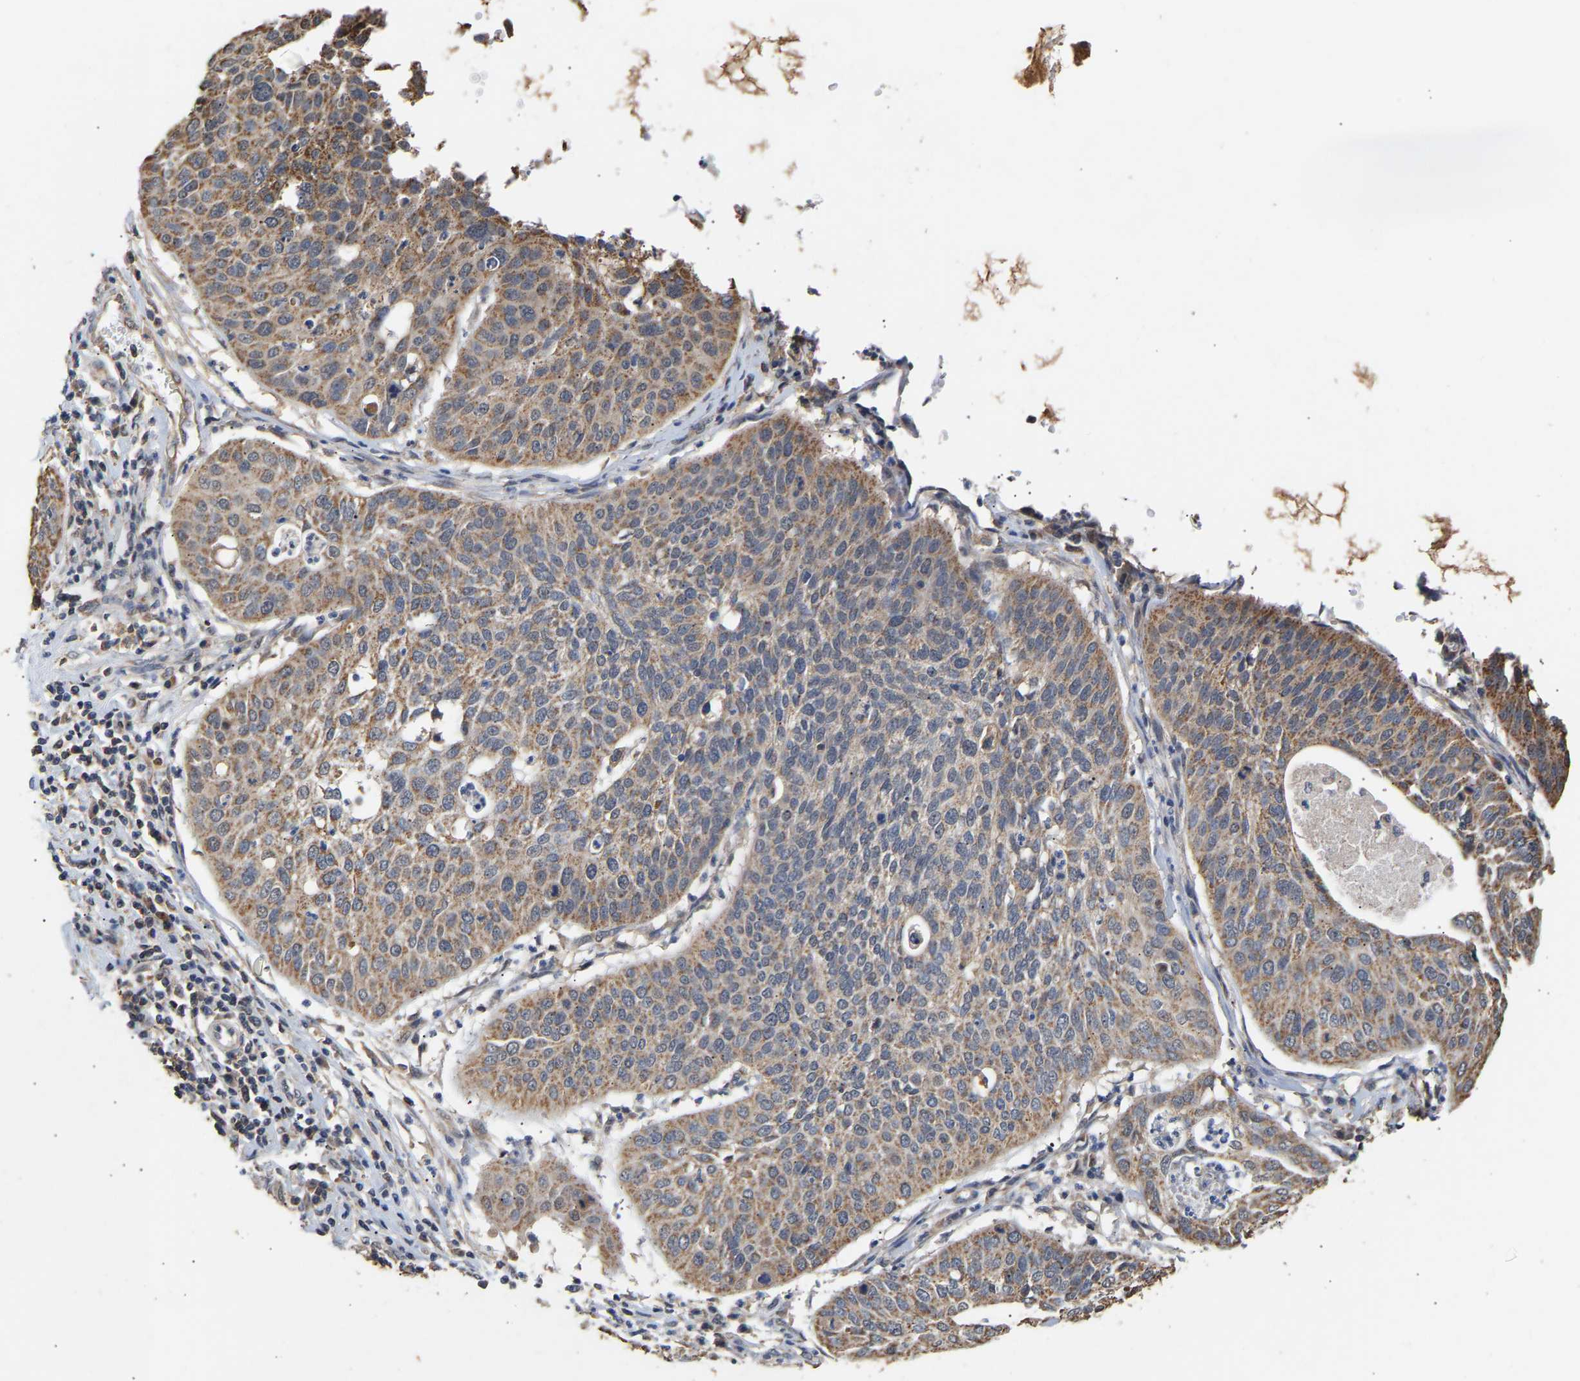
{"staining": {"intensity": "moderate", "quantity": ">75%", "location": "cytoplasmic/membranous"}, "tissue": "cervical cancer", "cell_type": "Tumor cells", "image_type": "cancer", "snomed": [{"axis": "morphology", "description": "Normal tissue, NOS"}, {"axis": "morphology", "description": "Squamous cell carcinoma, NOS"}, {"axis": "topography", "description": "Cervix"}], "caption": "Protein staining displays moderate cytoplasmic/membranous staining in about >75% of tumor cells in cervical cancer.", "gene": "ZNF26", "patient": {"sex": "female", "age": 39}}